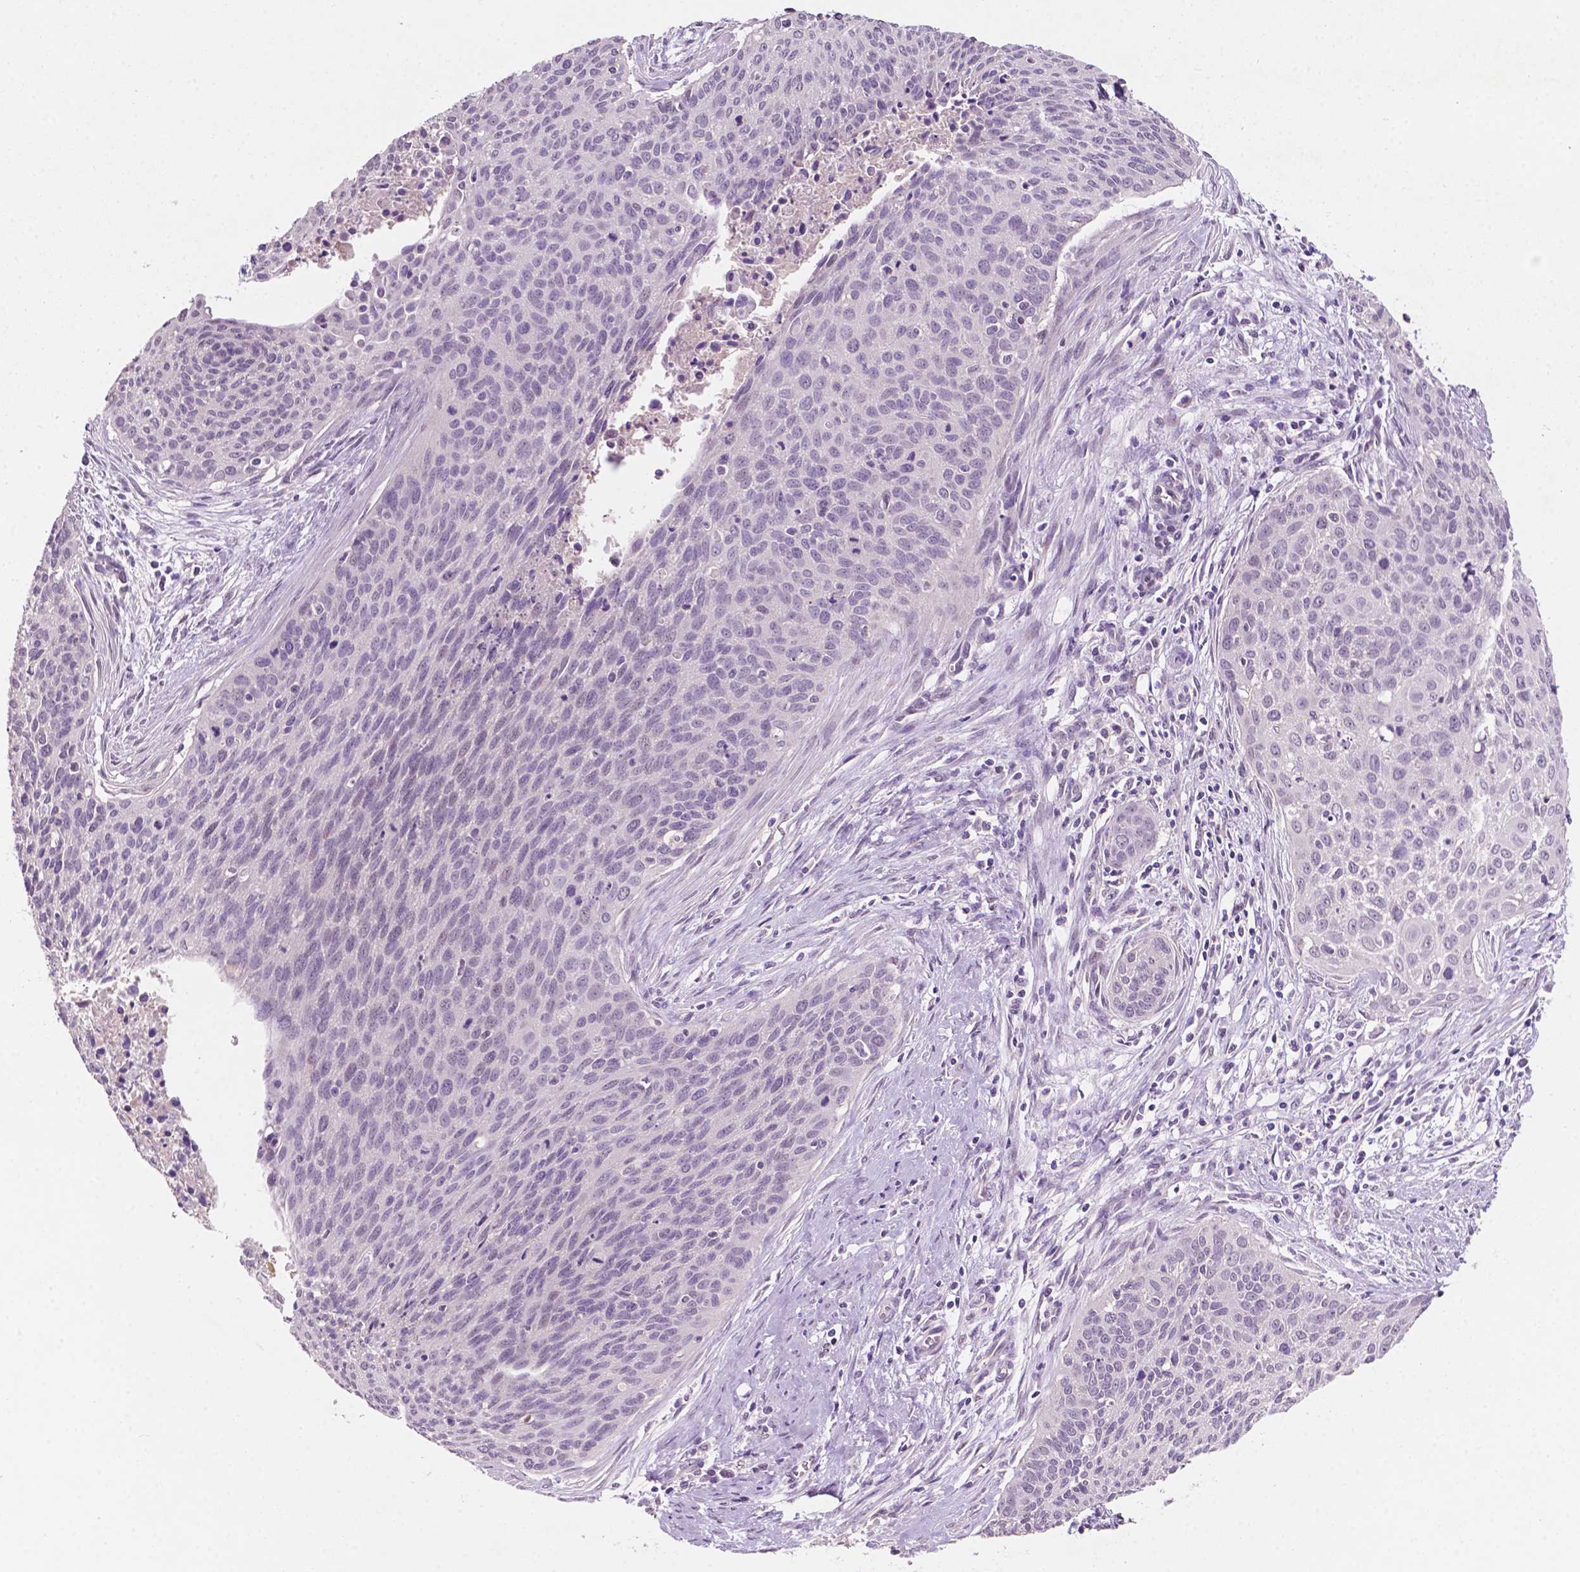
{"staining": {"intensity": "negative", "quantity": "none", "location": "none"}, "tissue": "cervical cancer", "cell_type": "Tumor cells", "image_type": "cancer", "snomed": [{"axis": "morphology", "description": "Squamous cell carcinoma, NOS"}, {"axis": "topography", "description": "Cervix"}], "caption": "A micrograph of human squamous cell carcinoma (cervical) is negative for staining in tumor cells.", "gene": "TM6SF2", "patient": {"sex": "female", "age": 55}}